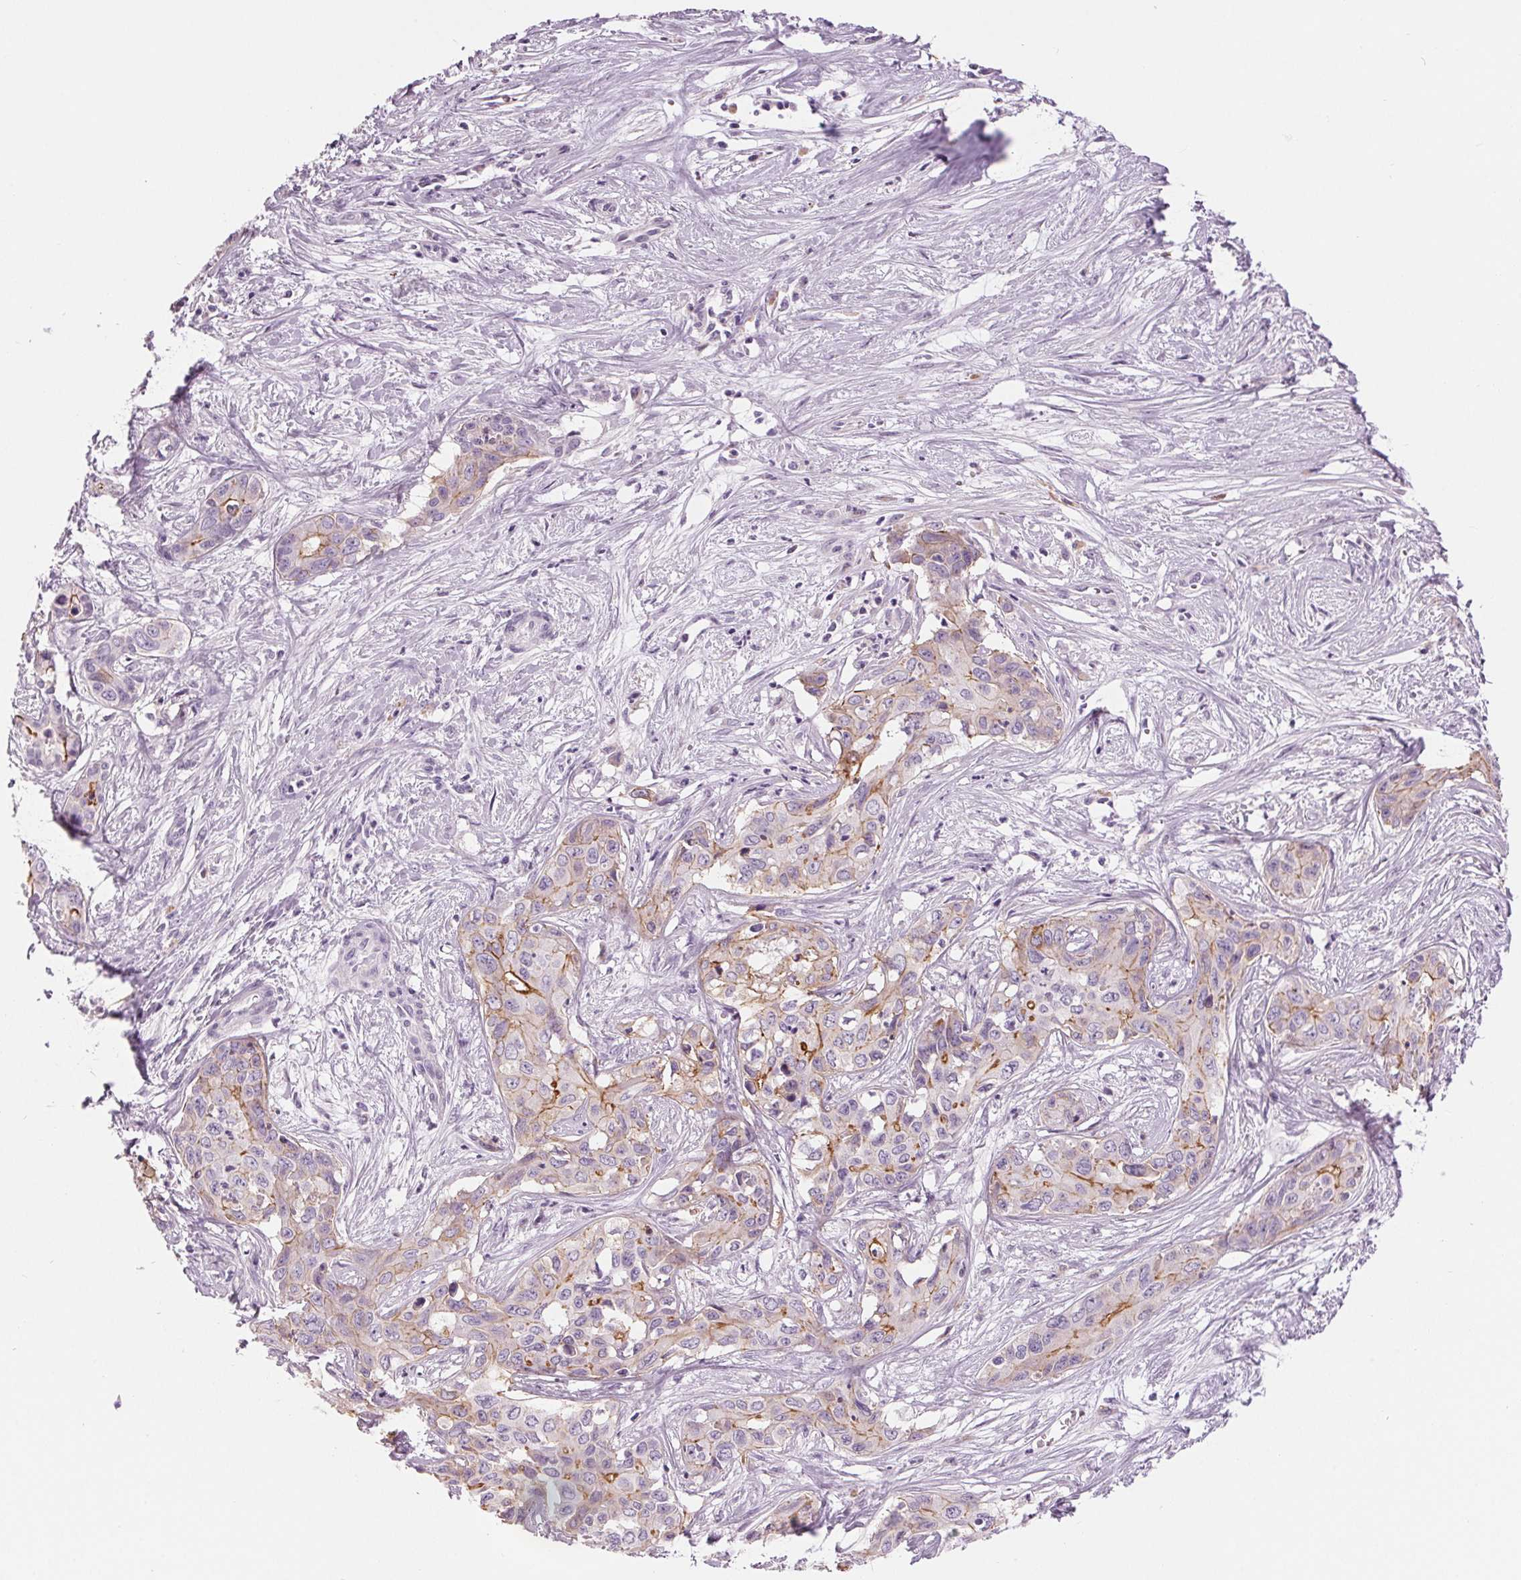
{"staining": {"intensity": "strong", "quantity": "<25%", "location": "cytoplasmic/membranous"}, "tissue": "liver cancer", "cell_type": "Tumor cells", "image_type": "cancer", "snomed": [{"axis": "morphology", "description": "Cholangiocarcinoma"}, {"axis": "topography", "description": "Liver"}], "caption": "Human cholangiocarcinoma (liver) stained for a protein (brown) shows strong cytoplasmic/membranous positive expression in approximately <25% of tumor cells.", "gene": "MISP", "patient": {"sex": "female", "age": 65}}